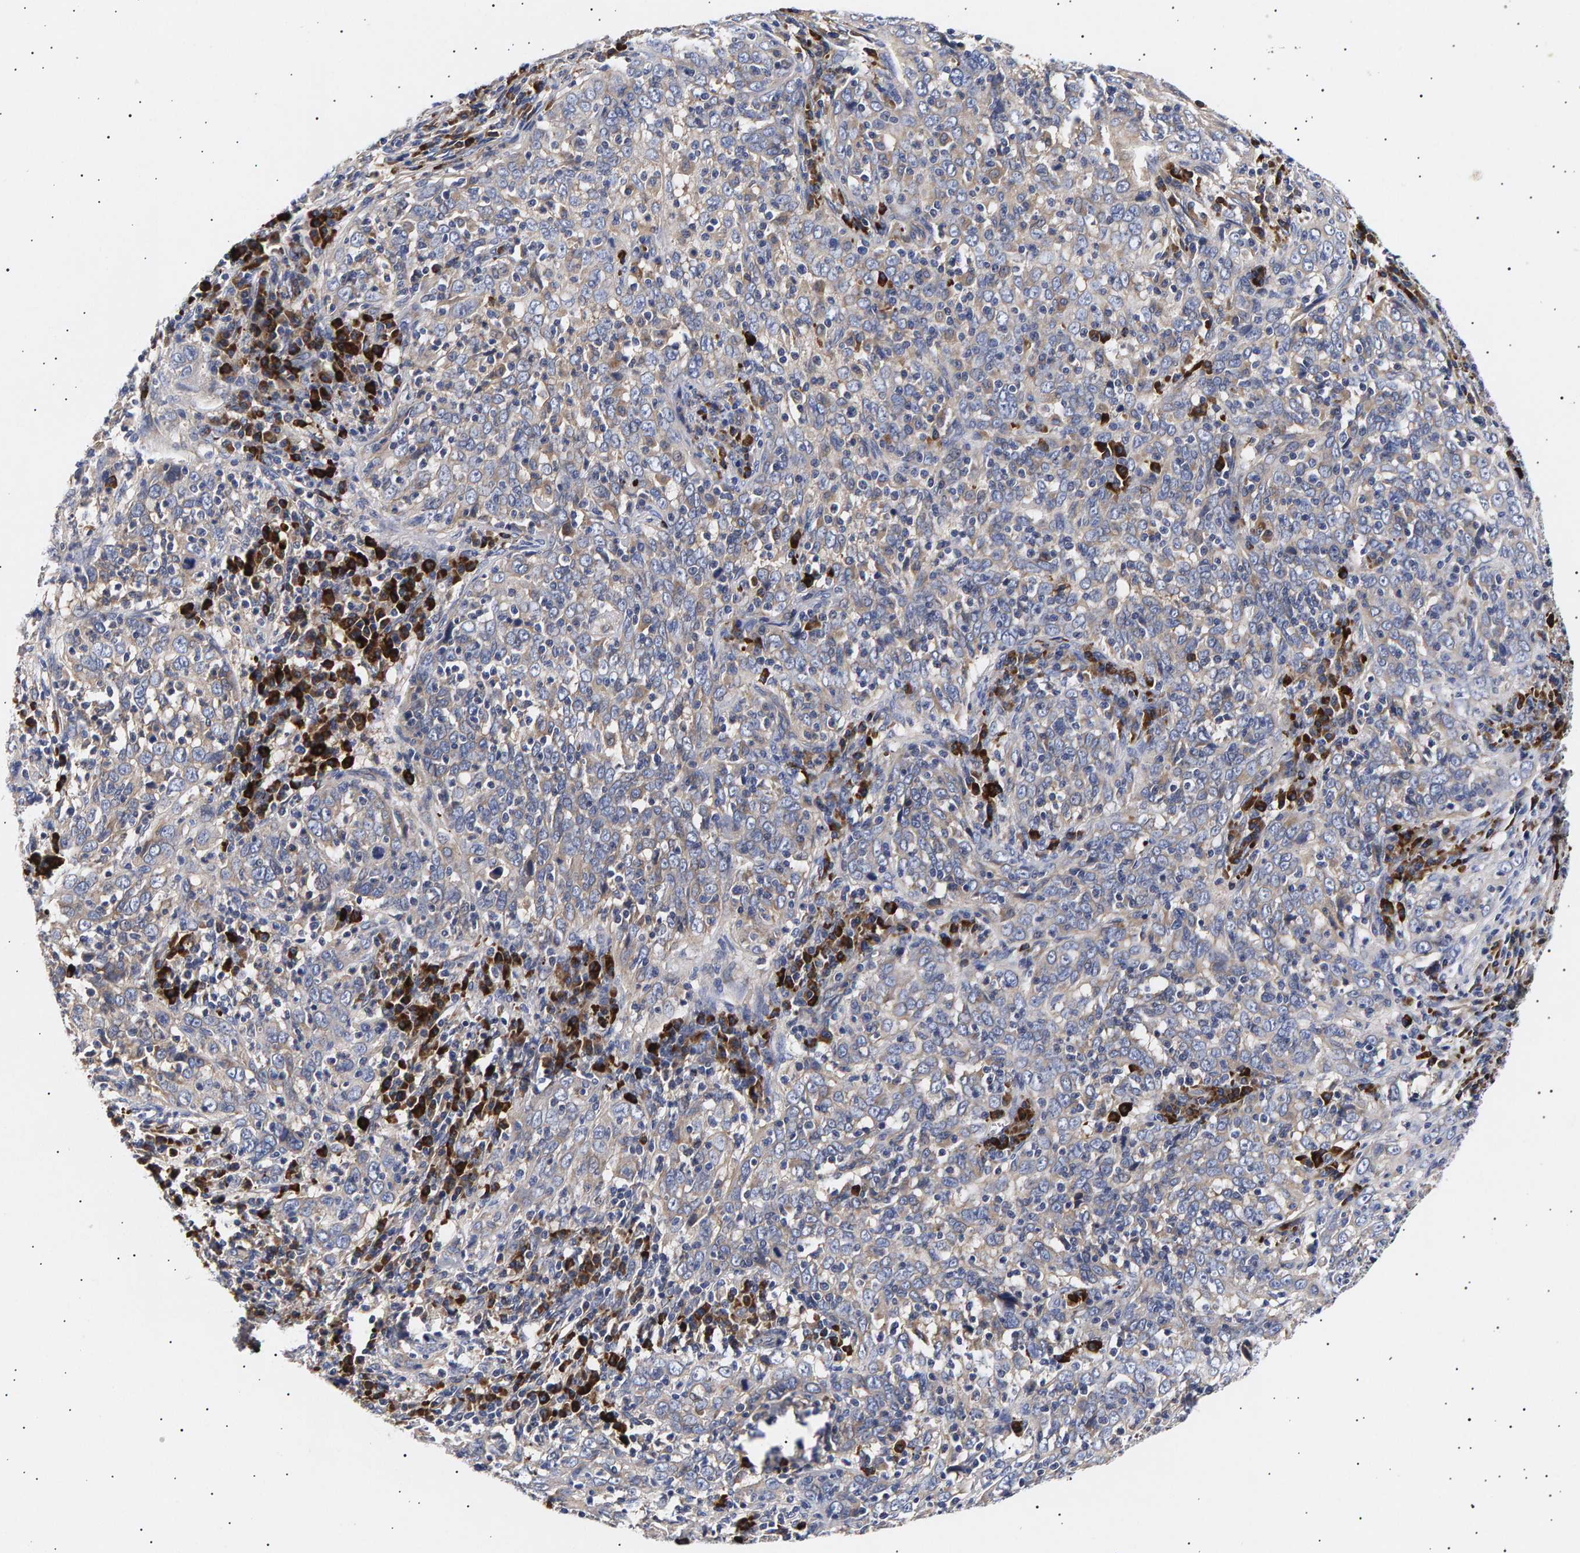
{"staining": {"intensity": "negative", "quantity": "none", "location": "none"}, "tissue": "cervical cancer", "cell_type": "Tumor cells", "image_type": "cancer", "snomed": [{"axis": "morphology", "description": "Squamous cell carcinoma, NOS"}, {"axis": "topography", "description": "Cervix"}], "caption": "Cervical squamous cell carcinoma stained for a protein using IHC displays no expression tumor cells.", "gene": "ANKRD40", "patient": {"sex": "female", "age": 46}}